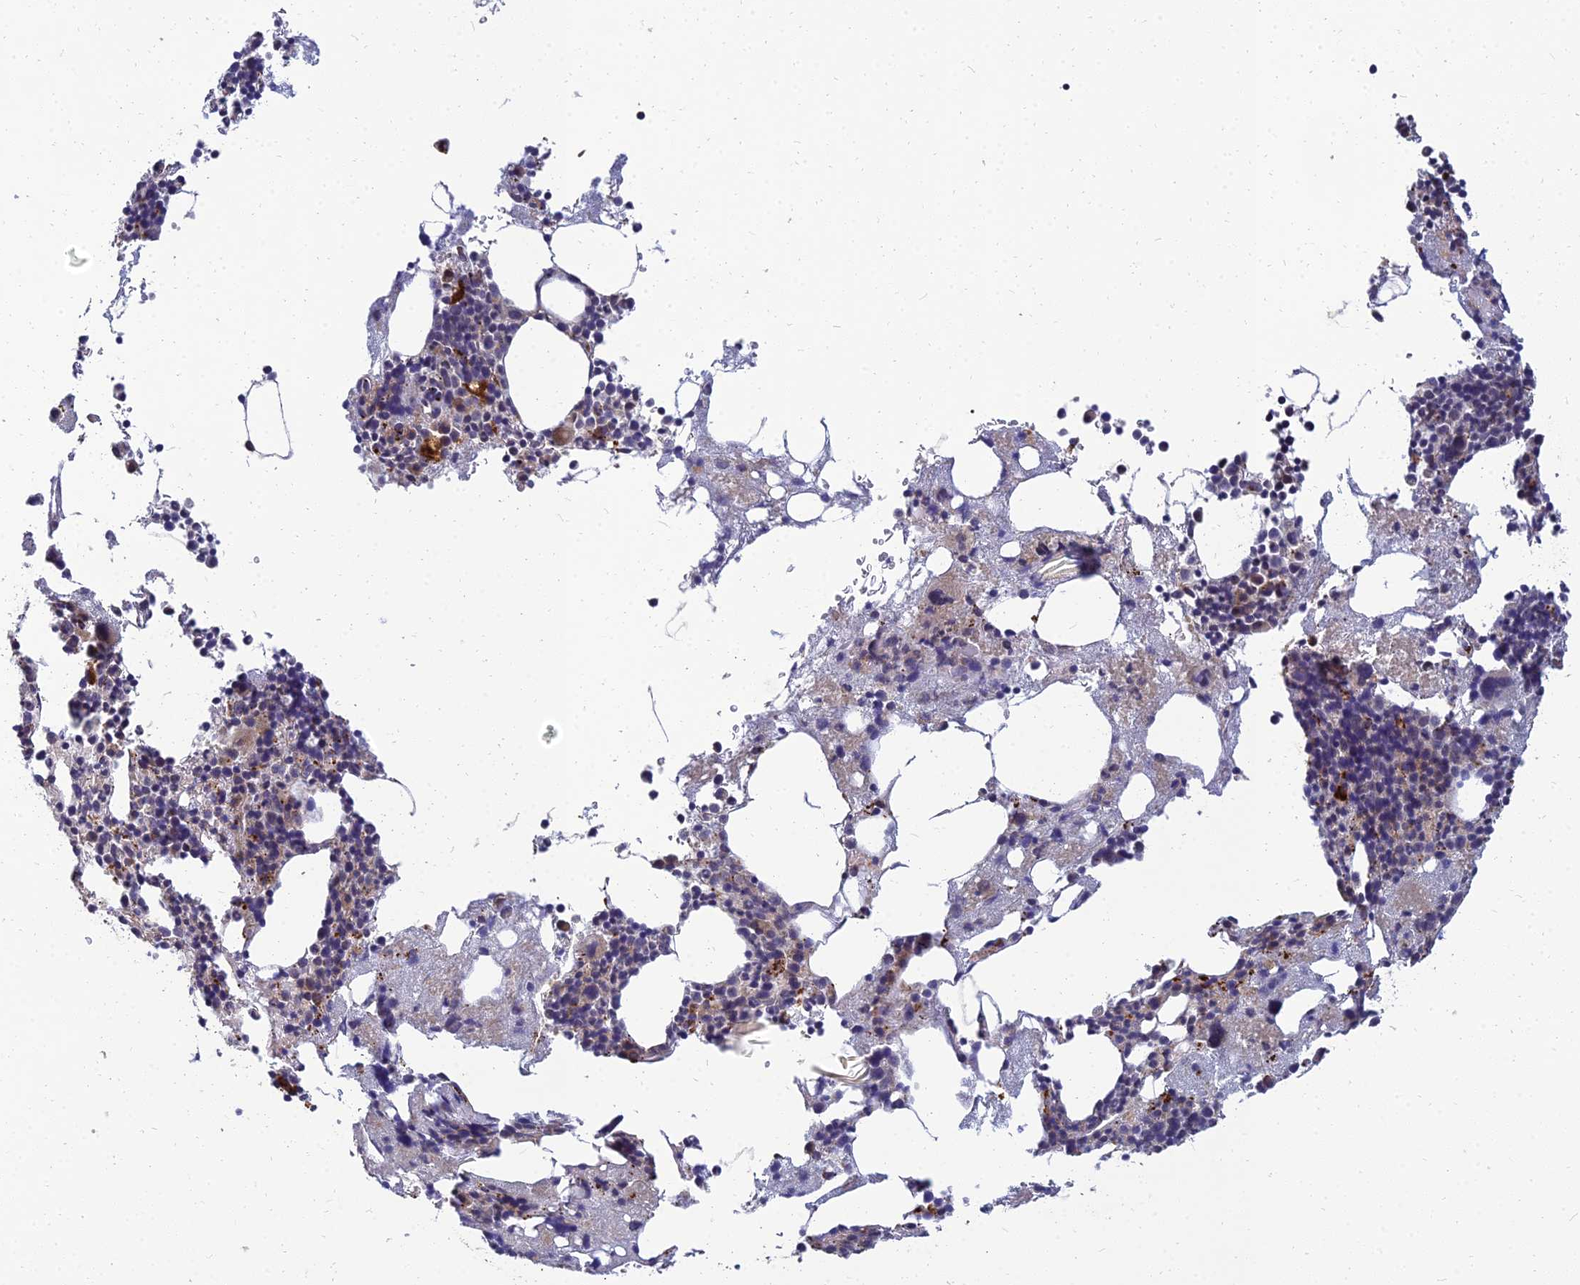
{"staining": {"intensity": "moderate", "quantity": "<25%", "location": "cytoplasmic/membranous"}, "tissue": "bone marrow", "cell_type": "Hematopoietic cells", "image_type": "normal", "snomed": [{"axis": "morphology", "description": "Normal tissue, NOS"}, {"axis": "topography", "description": "Bone marrow"}], "caption": "Hematopoietic cells show moderate cytoplasmic/membranous expression in approximately <25% of cells in unremarkable bone marrow.", "gene": "NPY", "patient": {"sex": "male", "age": 75}}